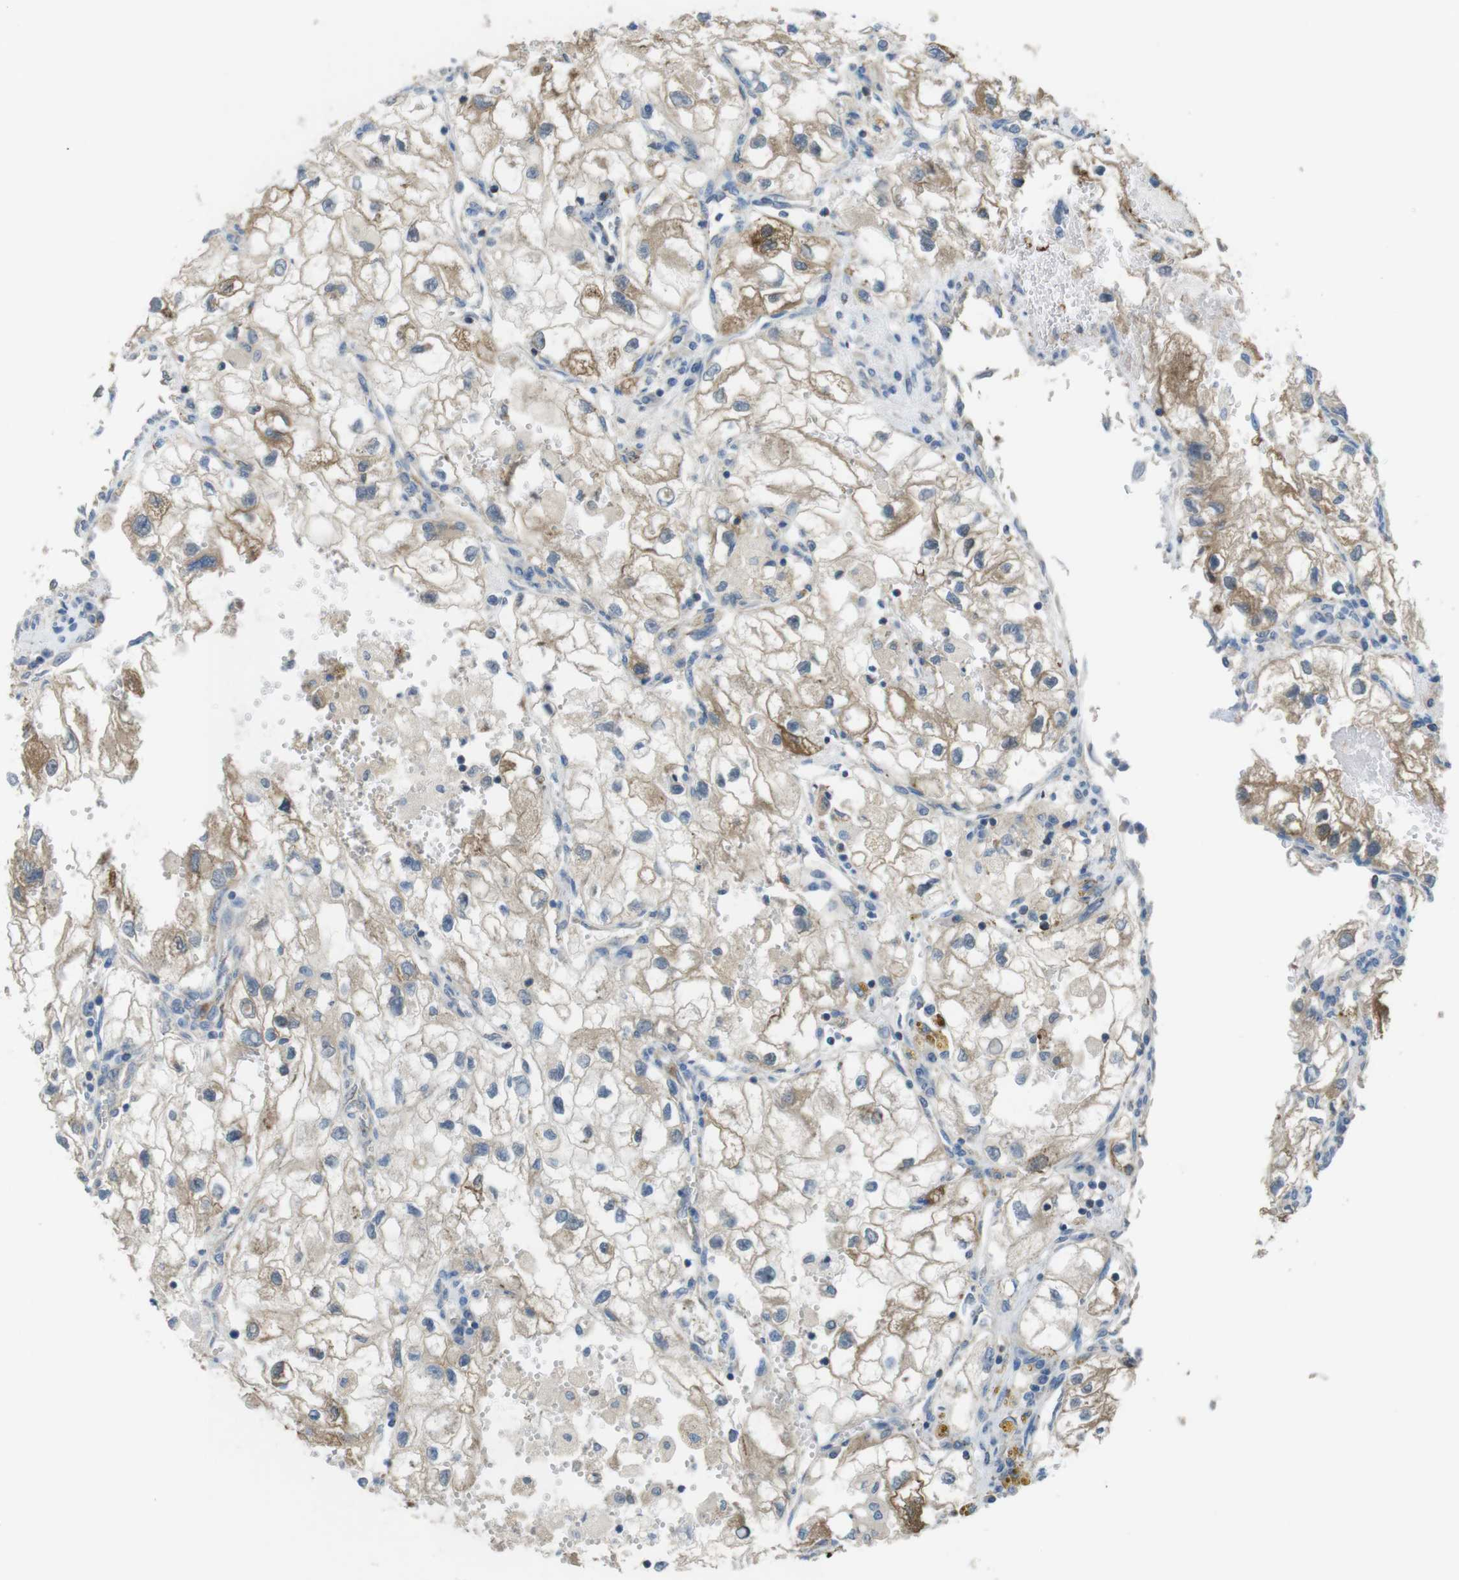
{"staining": {"intensity": "weak", "quantity": "25%-75%", "location": "cytoplasmic/membranous"}, "tissue": "renal cancer", "cell_type": "Tumor cells", "image_type": "cancer", "snomed": [{"axis": "morphology", "description": "Adenocarcinoma, NOS"}, {"axis": "topography", "description": "Kidney"}], "caption": "Brown immunohistochemical staining in renal cancer (adenocarcinoma) reveals weak cytoplasmic/membranous positivity in about 25%-75% of tumor cells.", "gene": "GRIK2", "patient": {"sex": "female", "age": 70}}